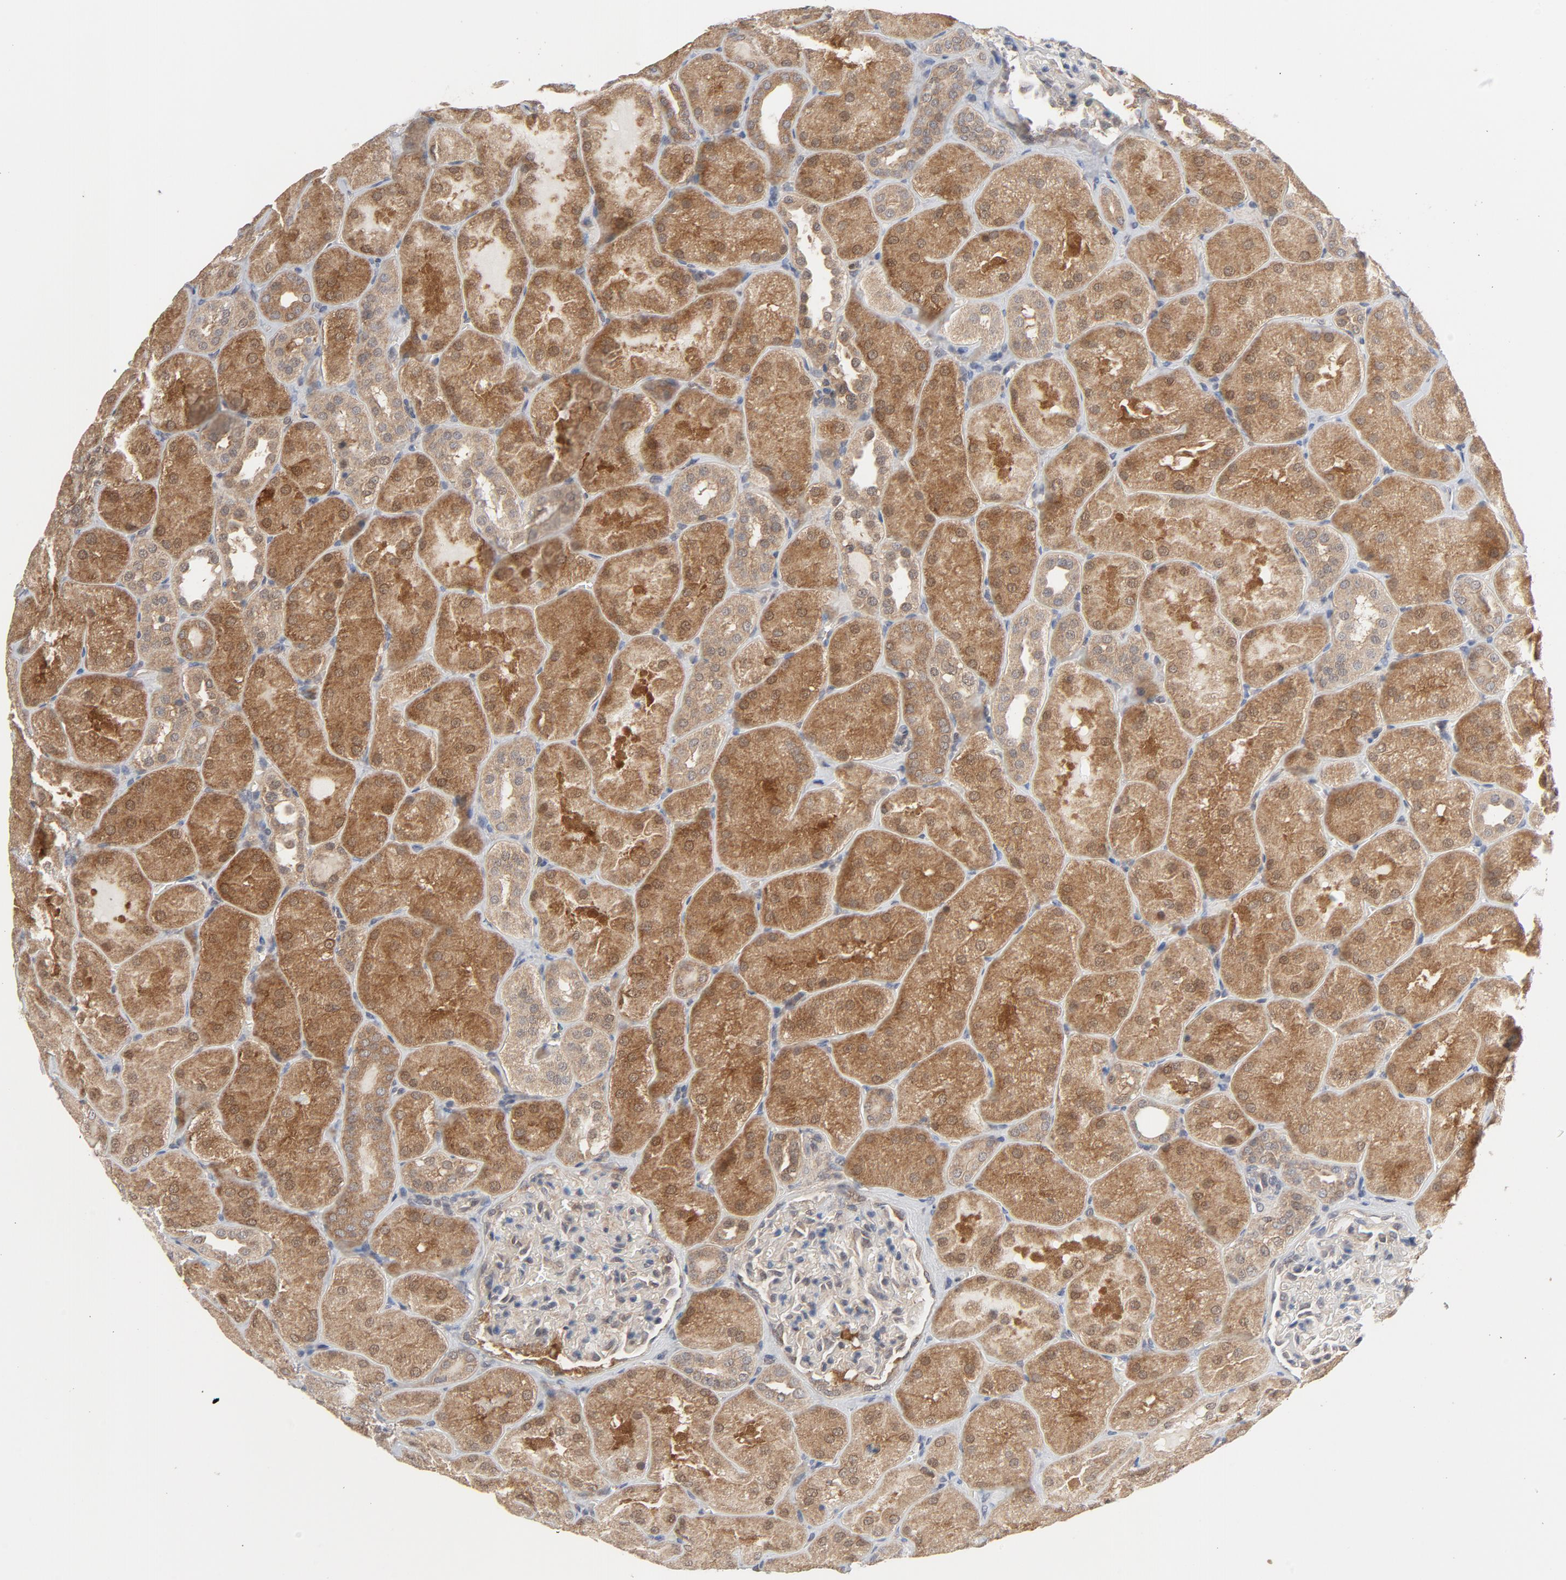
{"staining": {"intensity": "weak", "quantity": ">75%", "location": "cytoplasmic/membranous"}, "tissue": "kidney", "cell_type": "Cells in glomeruli", "image_type": "normal", "snomed": [{"axis": "morphology", "description": "Normal tissue, NOS"}, {"axis": "topography", "description": "Kidney"}], "caption": "This photomicrograph shows immunohistochemistry (IHC) staining of normal human kidney, with low weak cytoplasmic/membranous expression in approximately >75% of cells in glomeruli.", "gene": "PRDX1", "patient": {"sex": "male", "age": 28}}